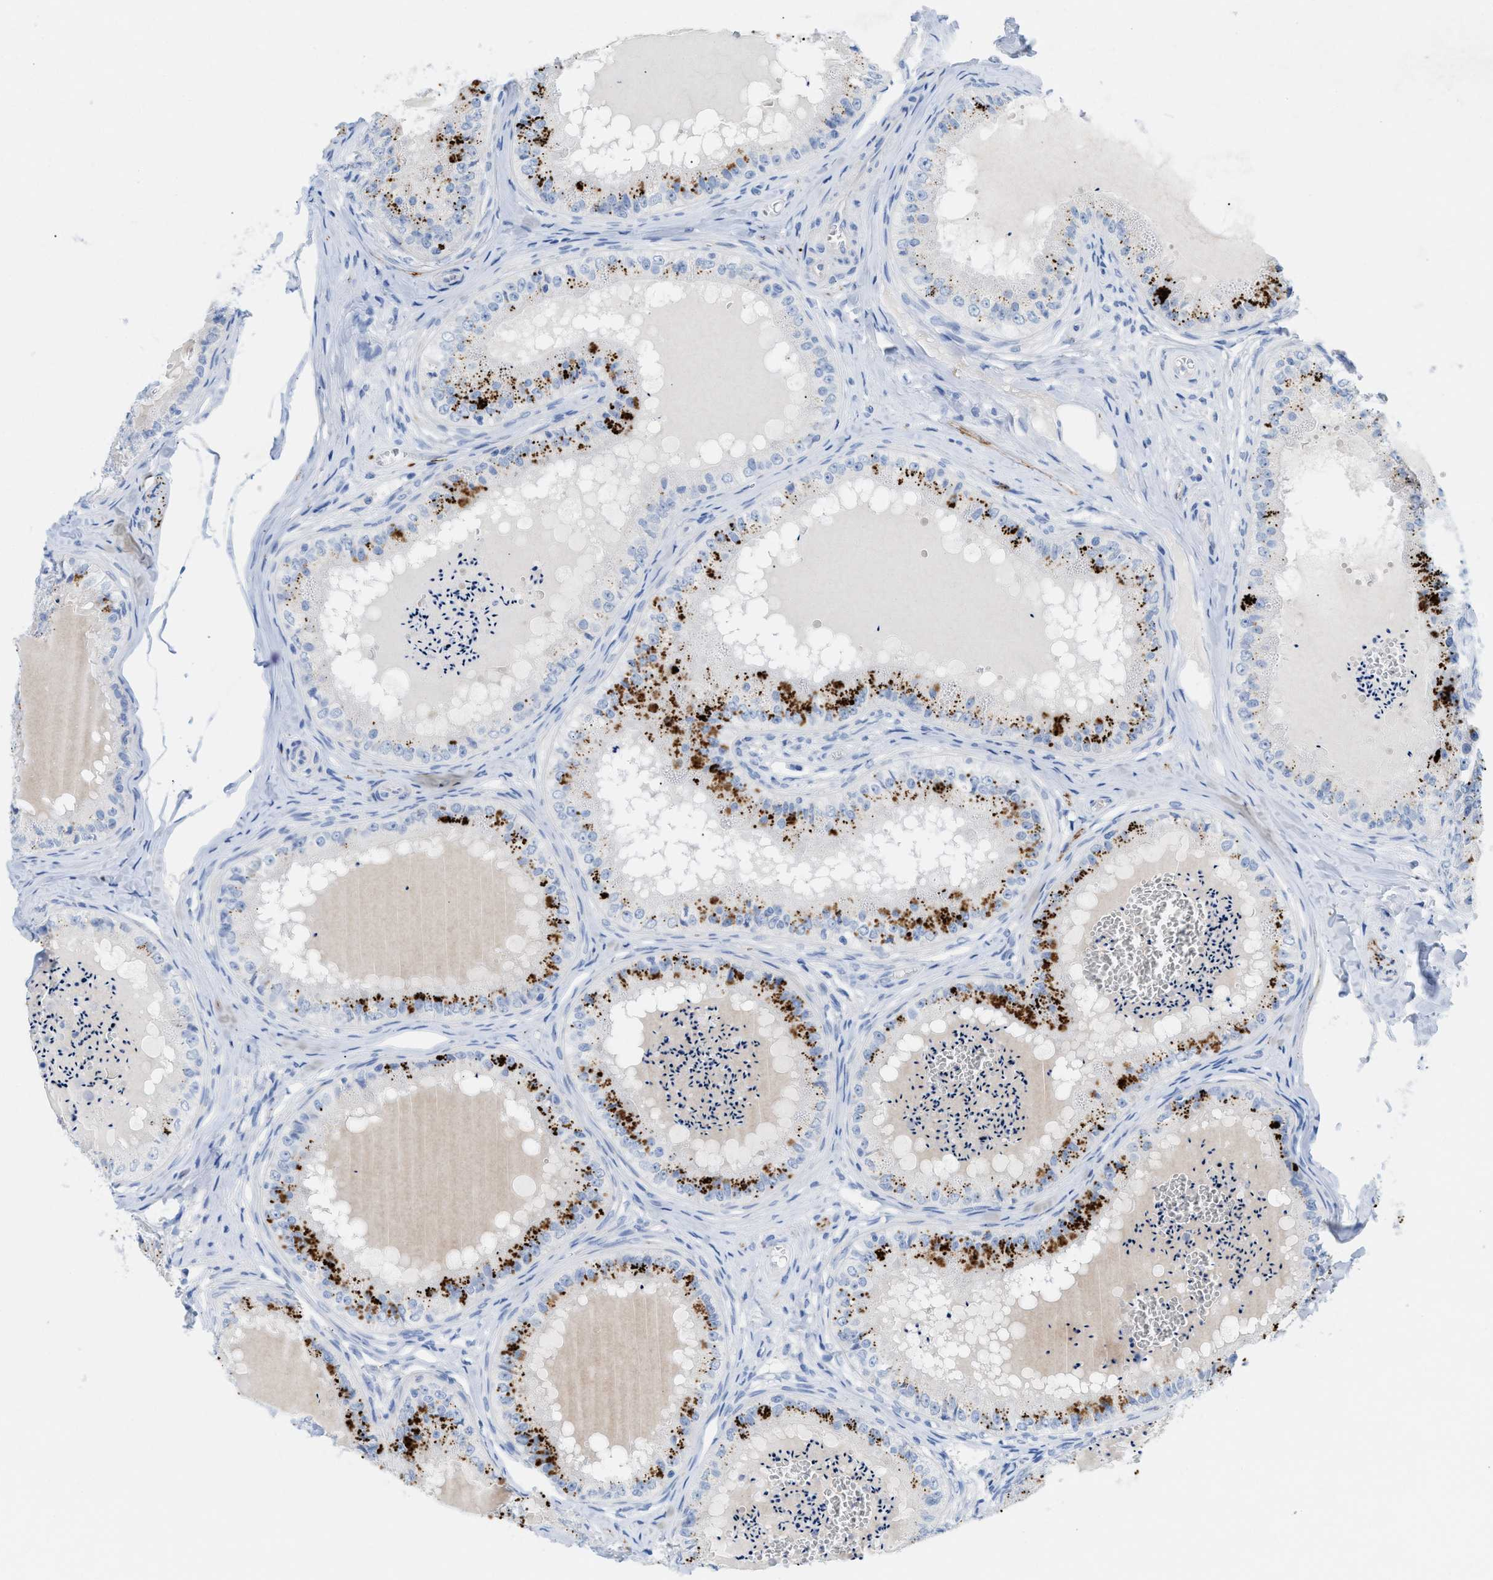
{"staining": {"intensity": "moderate", "quantity": "25%-75%", "location": "cytoplasmic/membranous"}, "tissue": "epididymis", "cell_type": "Glandular cells", "image_type": "normal", "snomed": [{"axis": "morphology", "description": "Normal tissue, NOS"}, {"axis": "topography", "description": "Epididymis"}], "caption": "Glandular cells display medium levels of moderate cytoplasmic/membranous positivity in about 25%-75% of cells in normal human epididymis.", "gene": "ANKFN1", "patient": {"sex": "male", "age": 31}}